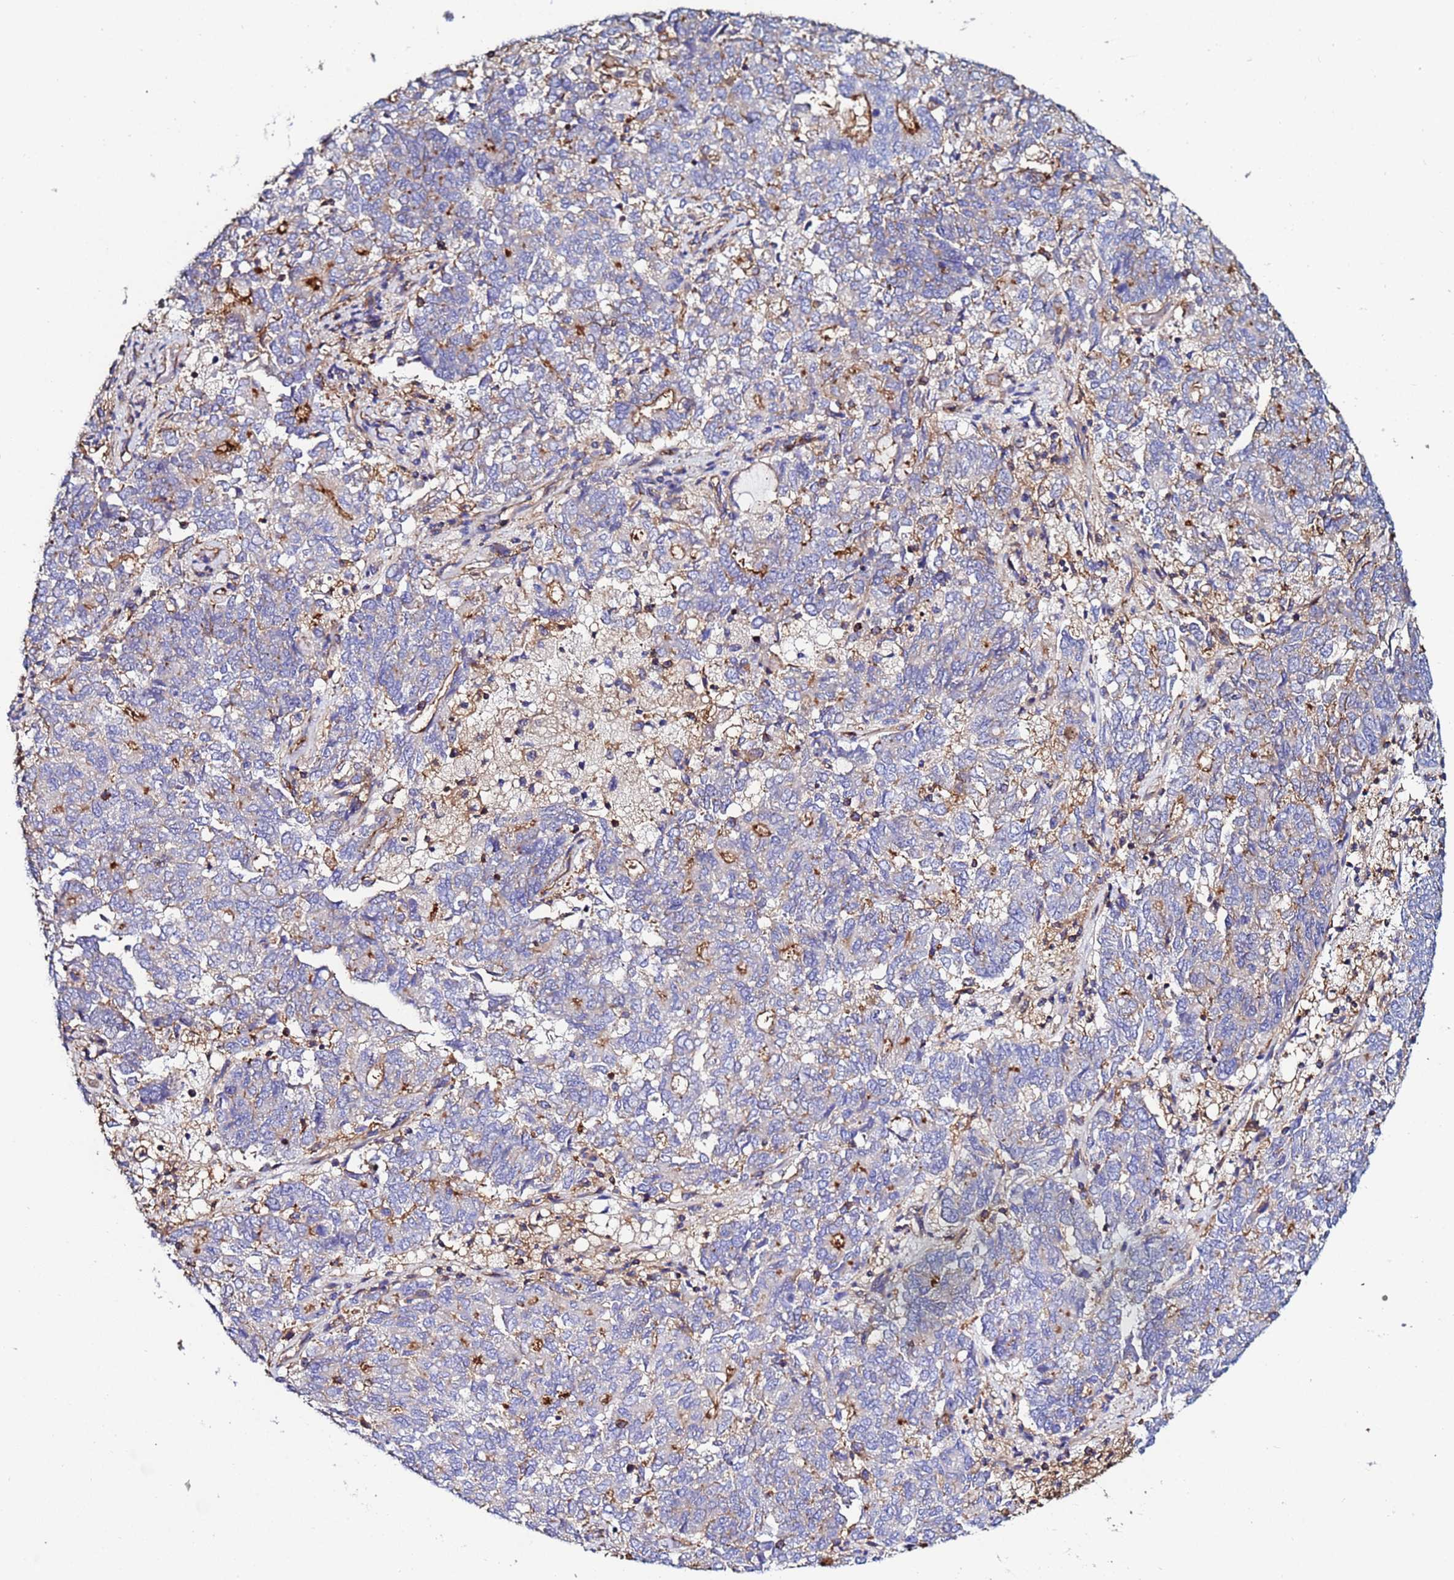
{"staining": {"intensity": "moderate", "quantity": "<25%", "location": "cytoplasmic/membranous"}, "tissue": "endometrial cancer", "cell_type": "Tumor cells", "image_type": "cancer", "snomed": [{"axis": "morphology", "description": "Adenocarcinoma, NOS"}, {"axis": "topography", "description": "Endometrium"}], "caption": "This photomicrograph exhibits IHC staining of endometrial cancer, with low moderate cytoplasmic/membranous positivity in approximately <25% of tumor cells.", "gene": "POTEE", "patient": {"sex": "female", "age": 80}}